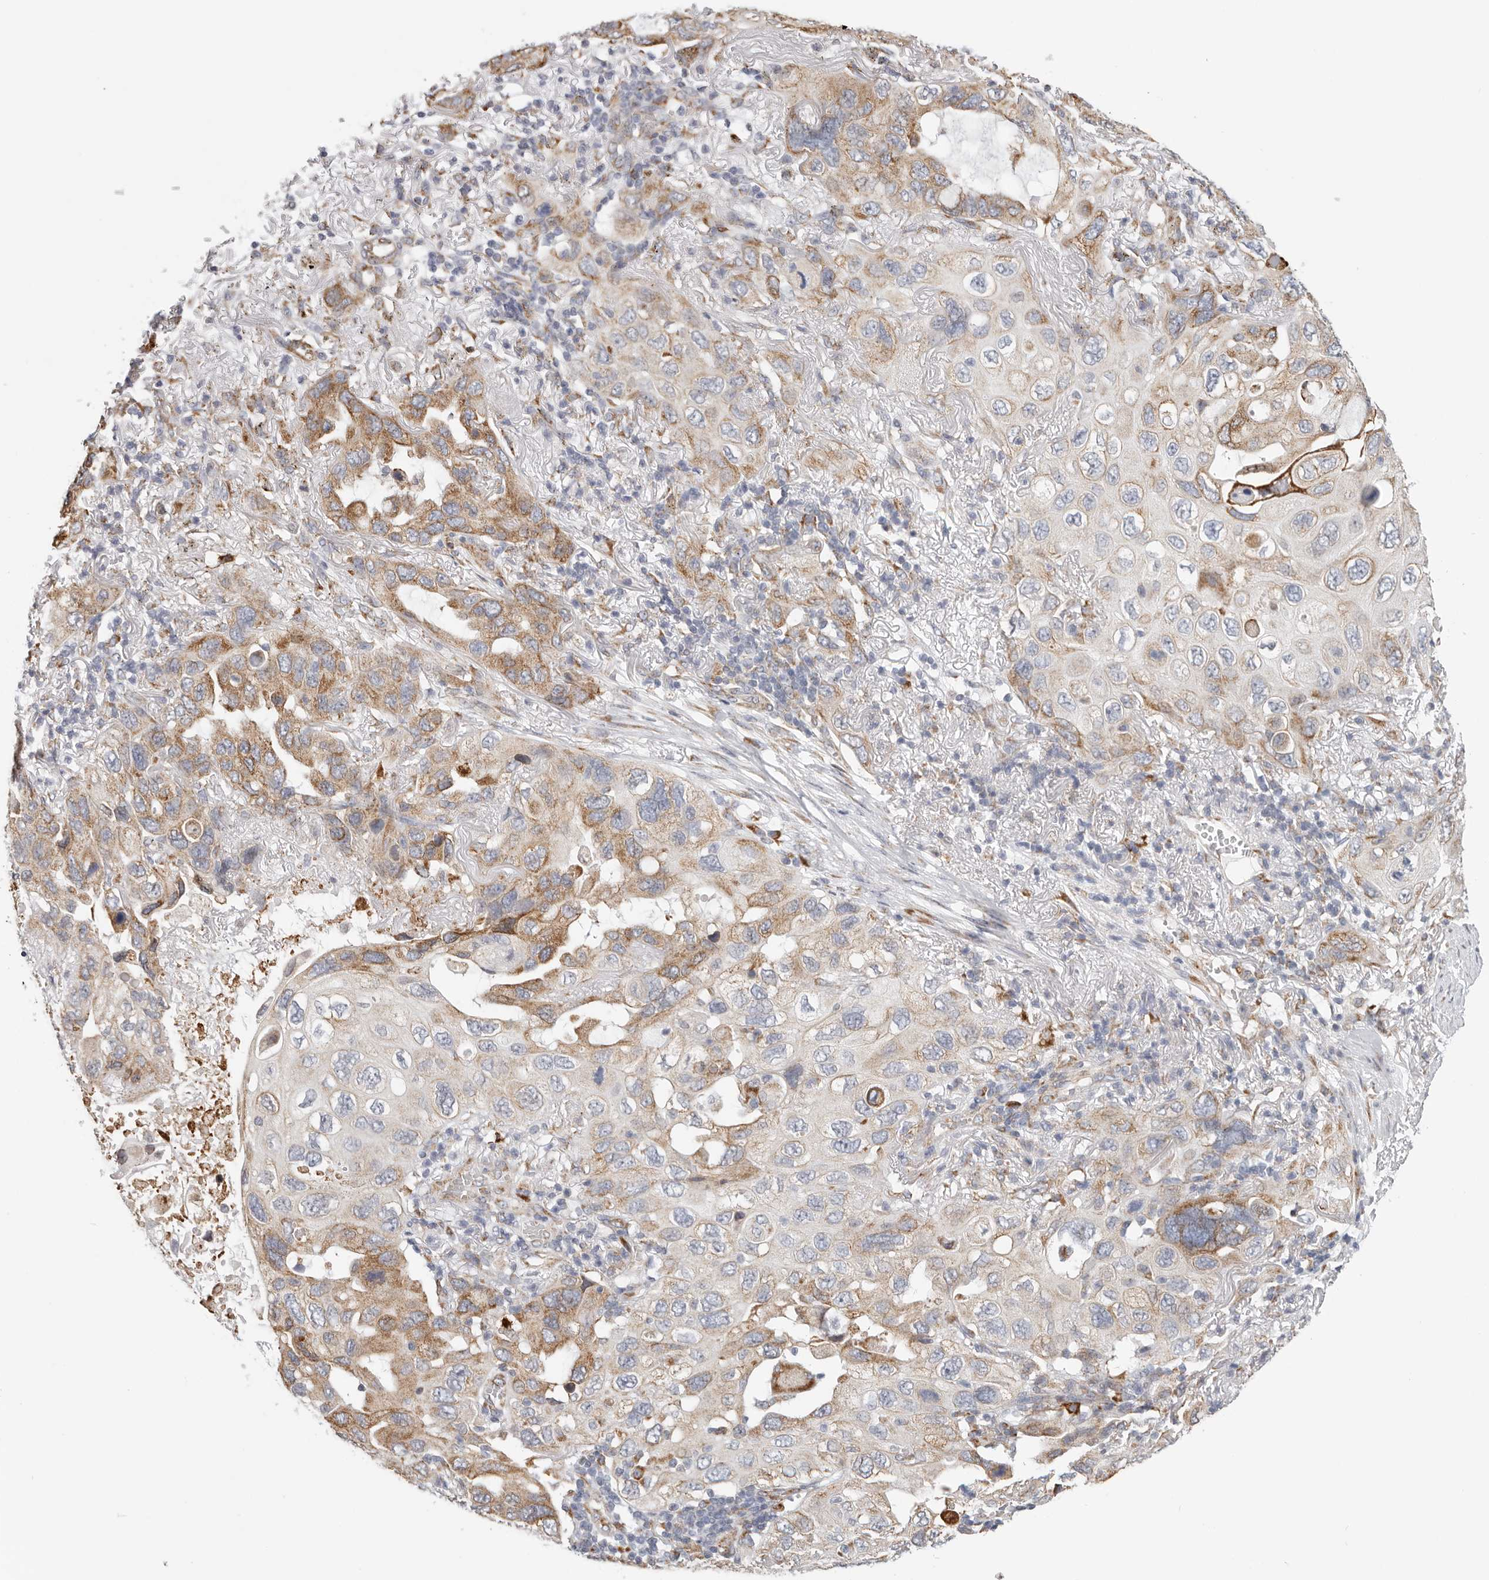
{"staining": {"intensity": "moderate", "quantity": "25%-75%", "location": "cytoplasmic/membranous"}, "tissue": "lung cancer", "cell_type": "Tumor cells", "image_type": "cancer", "snomed": [{"axis": "morphology", "description": "Squamous cell carcinoma, NOS"}, {"axis": "topography", "description": "Lung"}], "caption": "Squamous cell carcinoma (lung) tissue displays moderate cytoplasmic/membranous positivity in about 25%-75% of tumor cells (DAB (3,3'-diaminobenzidine) = brown stain, brightfield microscopy at high magnification).", "gene": "IL32", "patient": {"sex": "female", "age": 73}}